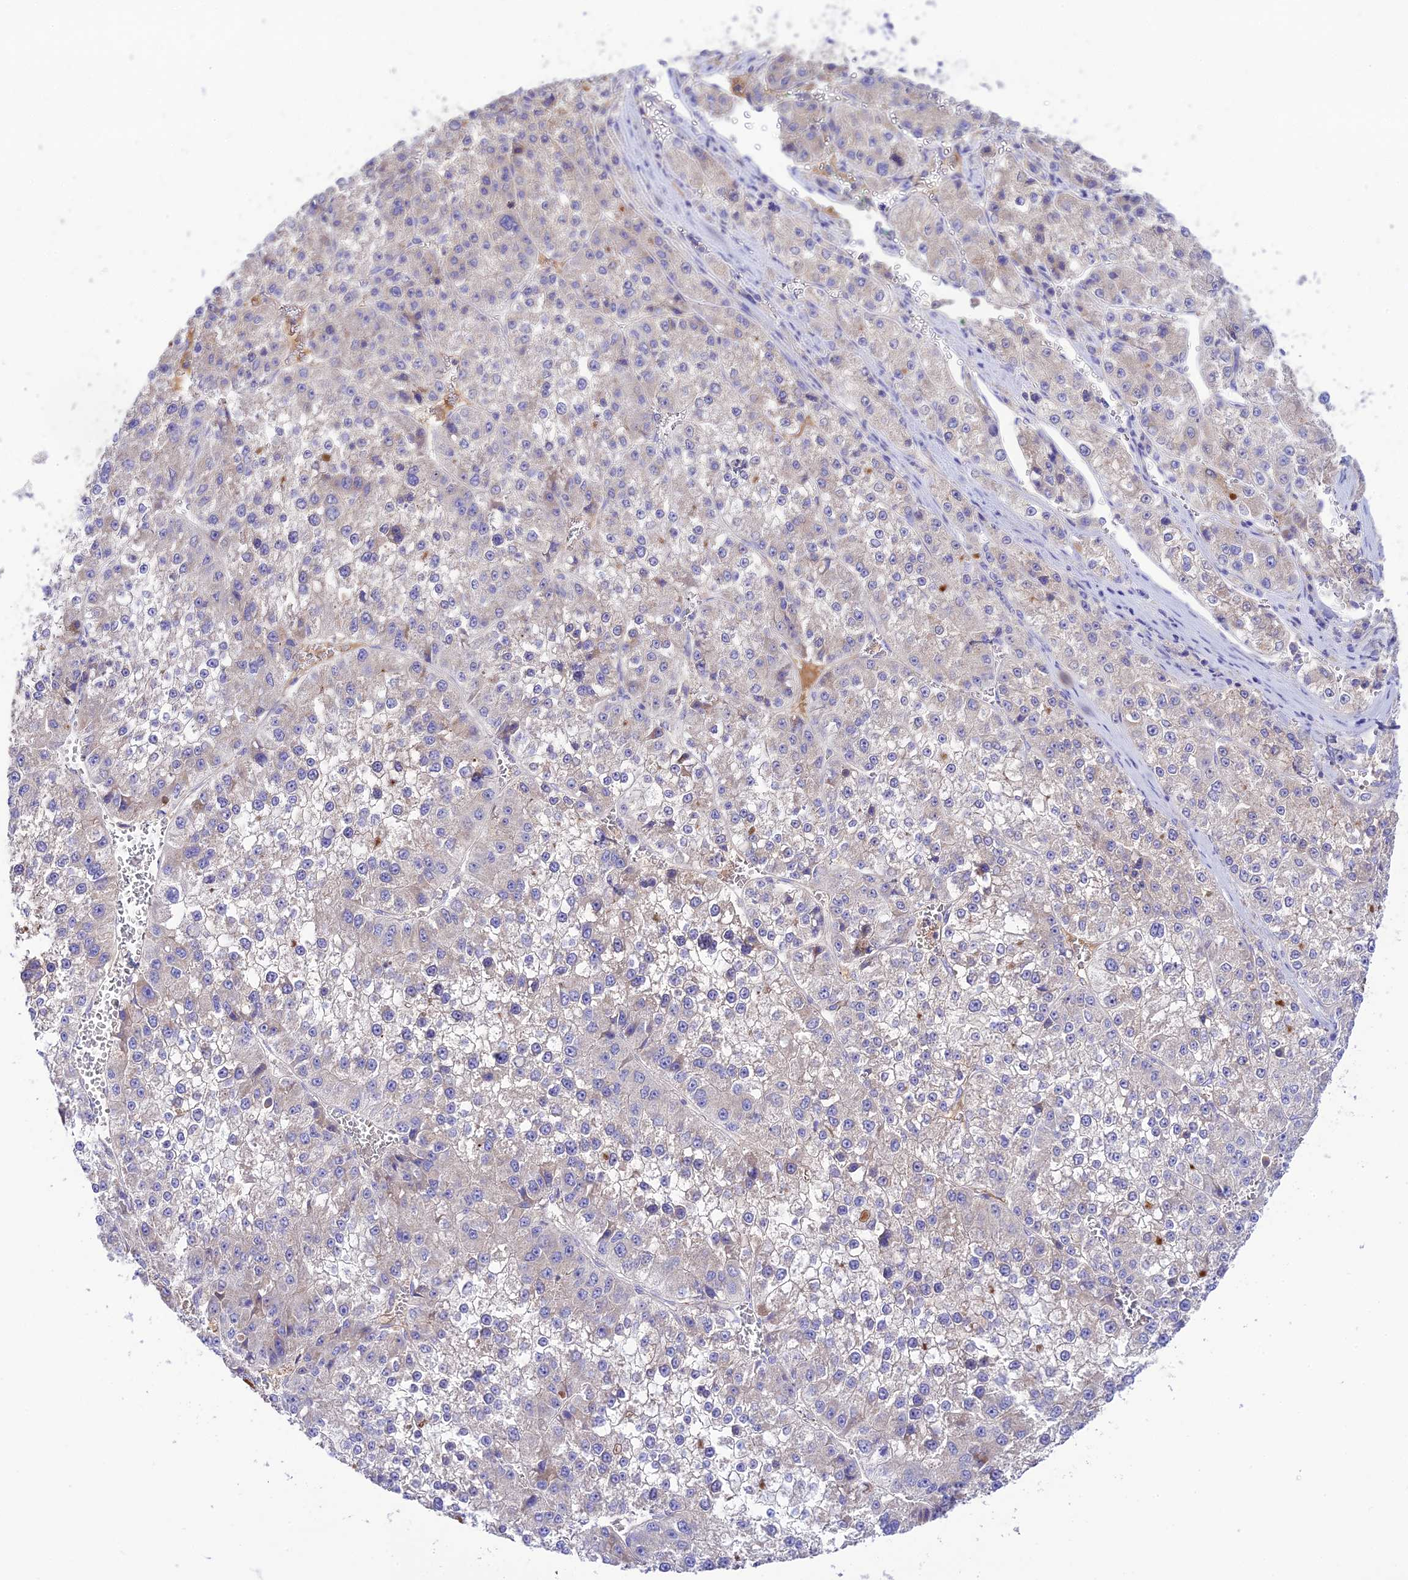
{"staining": {"intensity": "weak", "quantity": "<25%", "location": "cytoplasmic/membranous"}, "tissue": "liver cancer", "cell_type": "Tumor cells", "image_type": "cancer", "snomed": [{"axis": "morphology", "description": "Carcinoma, Hepatocellular, NOS"}, {"axis": "topography", "description": "Liver"}], "caption": "DAB immunohistochemical staining of human liver cancer displays no significant staining in tumor cells. (DAB IHC visualized using brightfield microscopy, high magnification).", "gene": "NLRP9", "patient": {"sex": "female", "age": 73}}